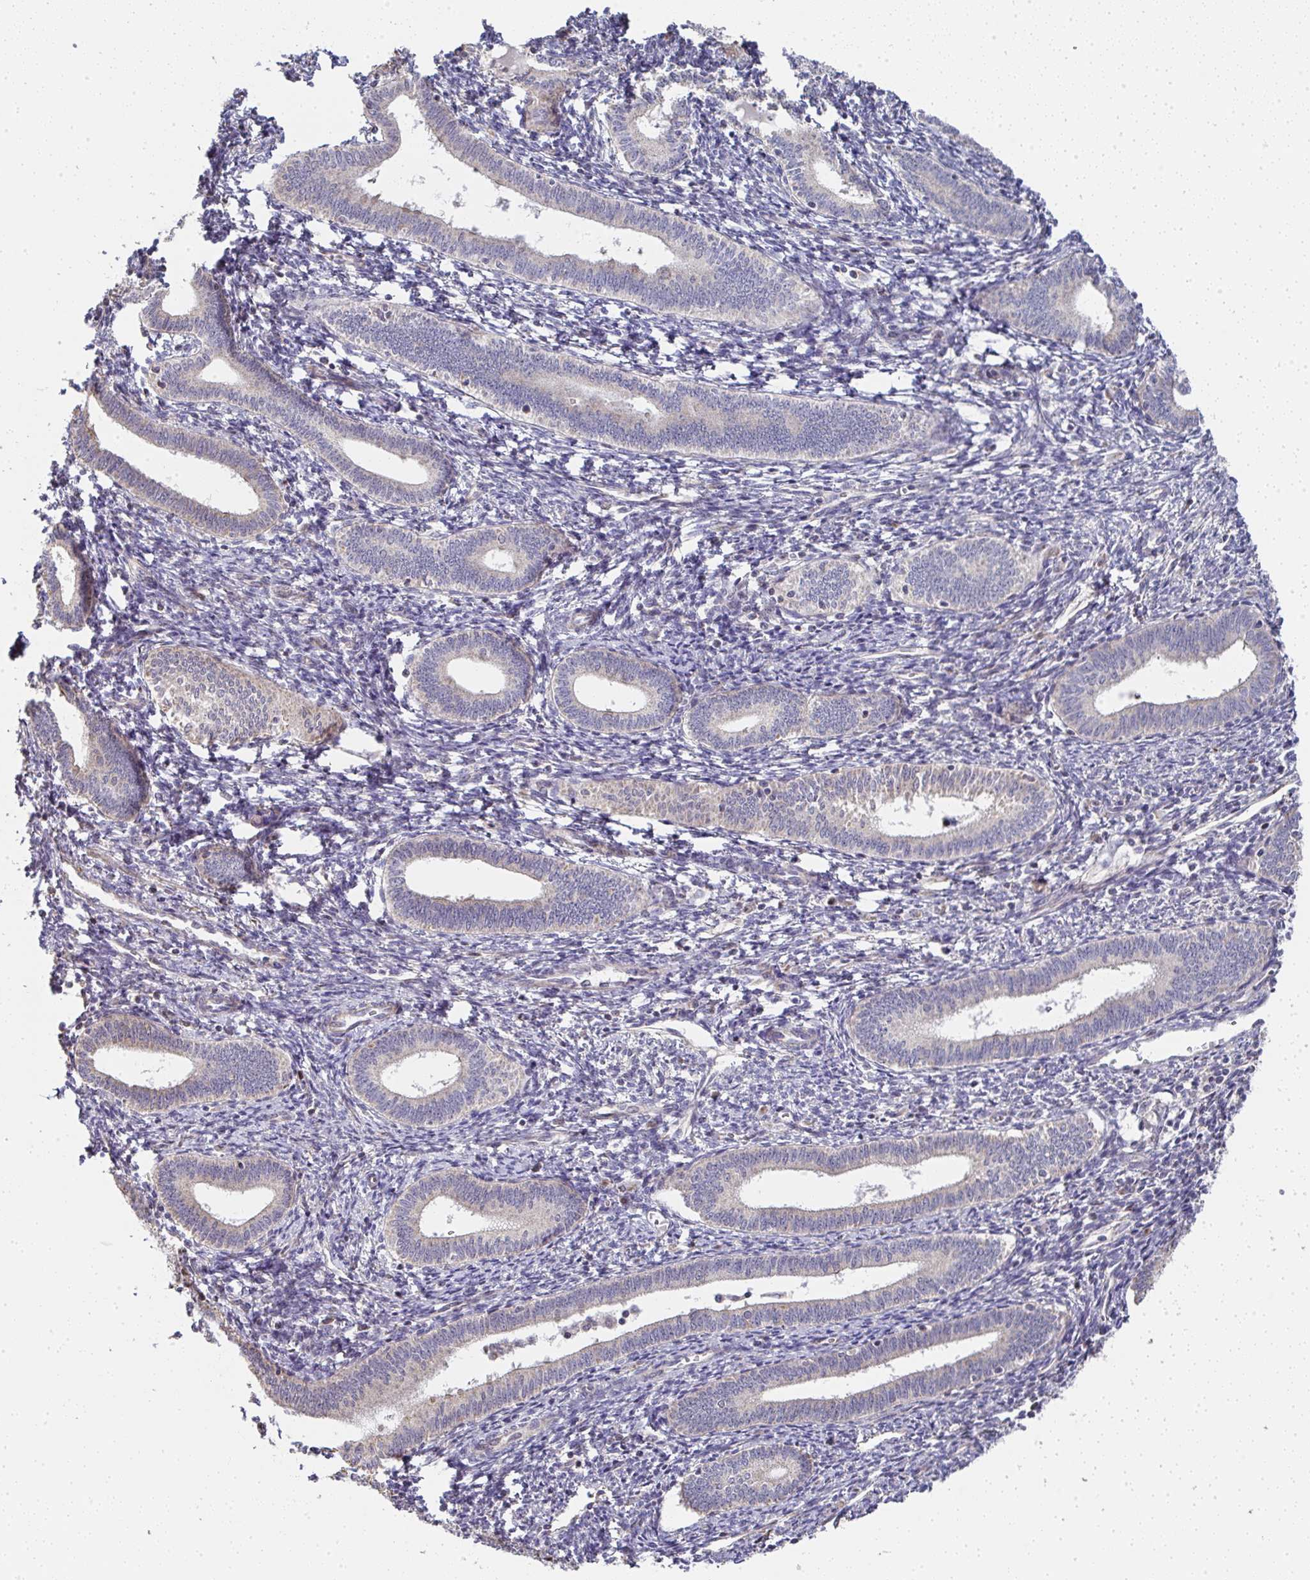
{"staining": {"intensity": "negative", "quantity": "none", "location": "none"}, "tissue": "endometrium", "cell_type": "Cells in endometrial stroma", "image_type": "normal", "snomed": [{"axis": "morphology", "description": "Normal tissue, NOS"}, {"axis": "topography", "description": "Endometrium"}], "caption": "Endometrium stained for a protein using immunohistochemistry exhibits no expression cells in endometrial stroma.", "gene": "AGTPBP1", "patient": {"sex": "female", "age": 41}}